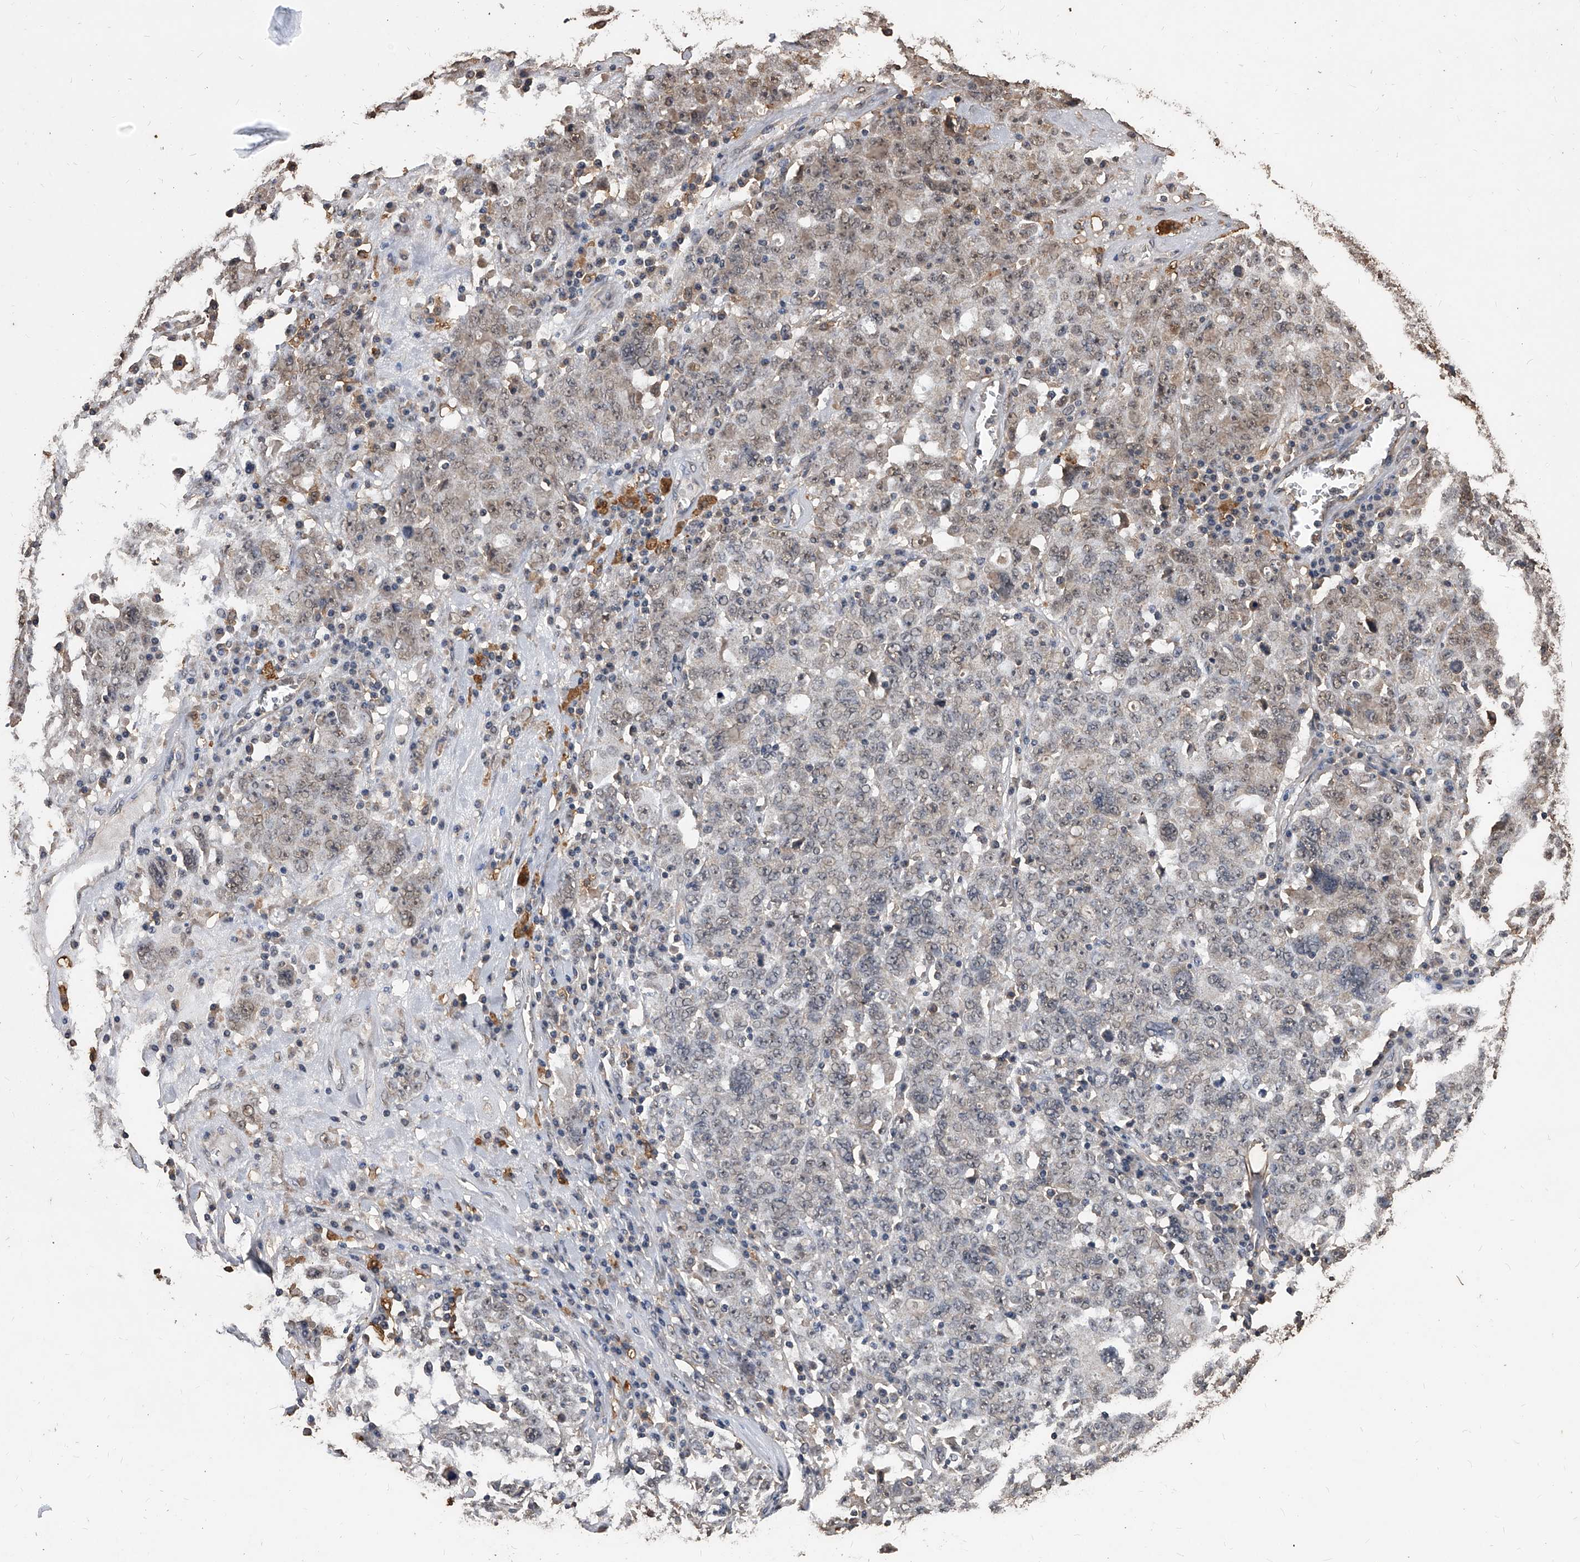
{"staining": {"intensity": "weak", "quantity": "<25%", "location": "nuclear"}, "tissue": "ovarian cancer", "cell_type": "Tumor cells", "image_type": "cancer", "snomed": [{"axis": "morphology", "description": "Carcinoma, endometroid"}, {"axis": "topography", "description": "Ovary"}], "caption": "IHC of human endometroid carcinoma (ovarian) shows no positivity in tumor cells. (Stains: DAB (3,3'-diaminobenzidine) immunohistochemistry with hematoxylin counter stain, Microscopy: brightfield microscopy at high magnification).", "gene": "FBXL4", "patient": {"sex": "female", "age": 62}}